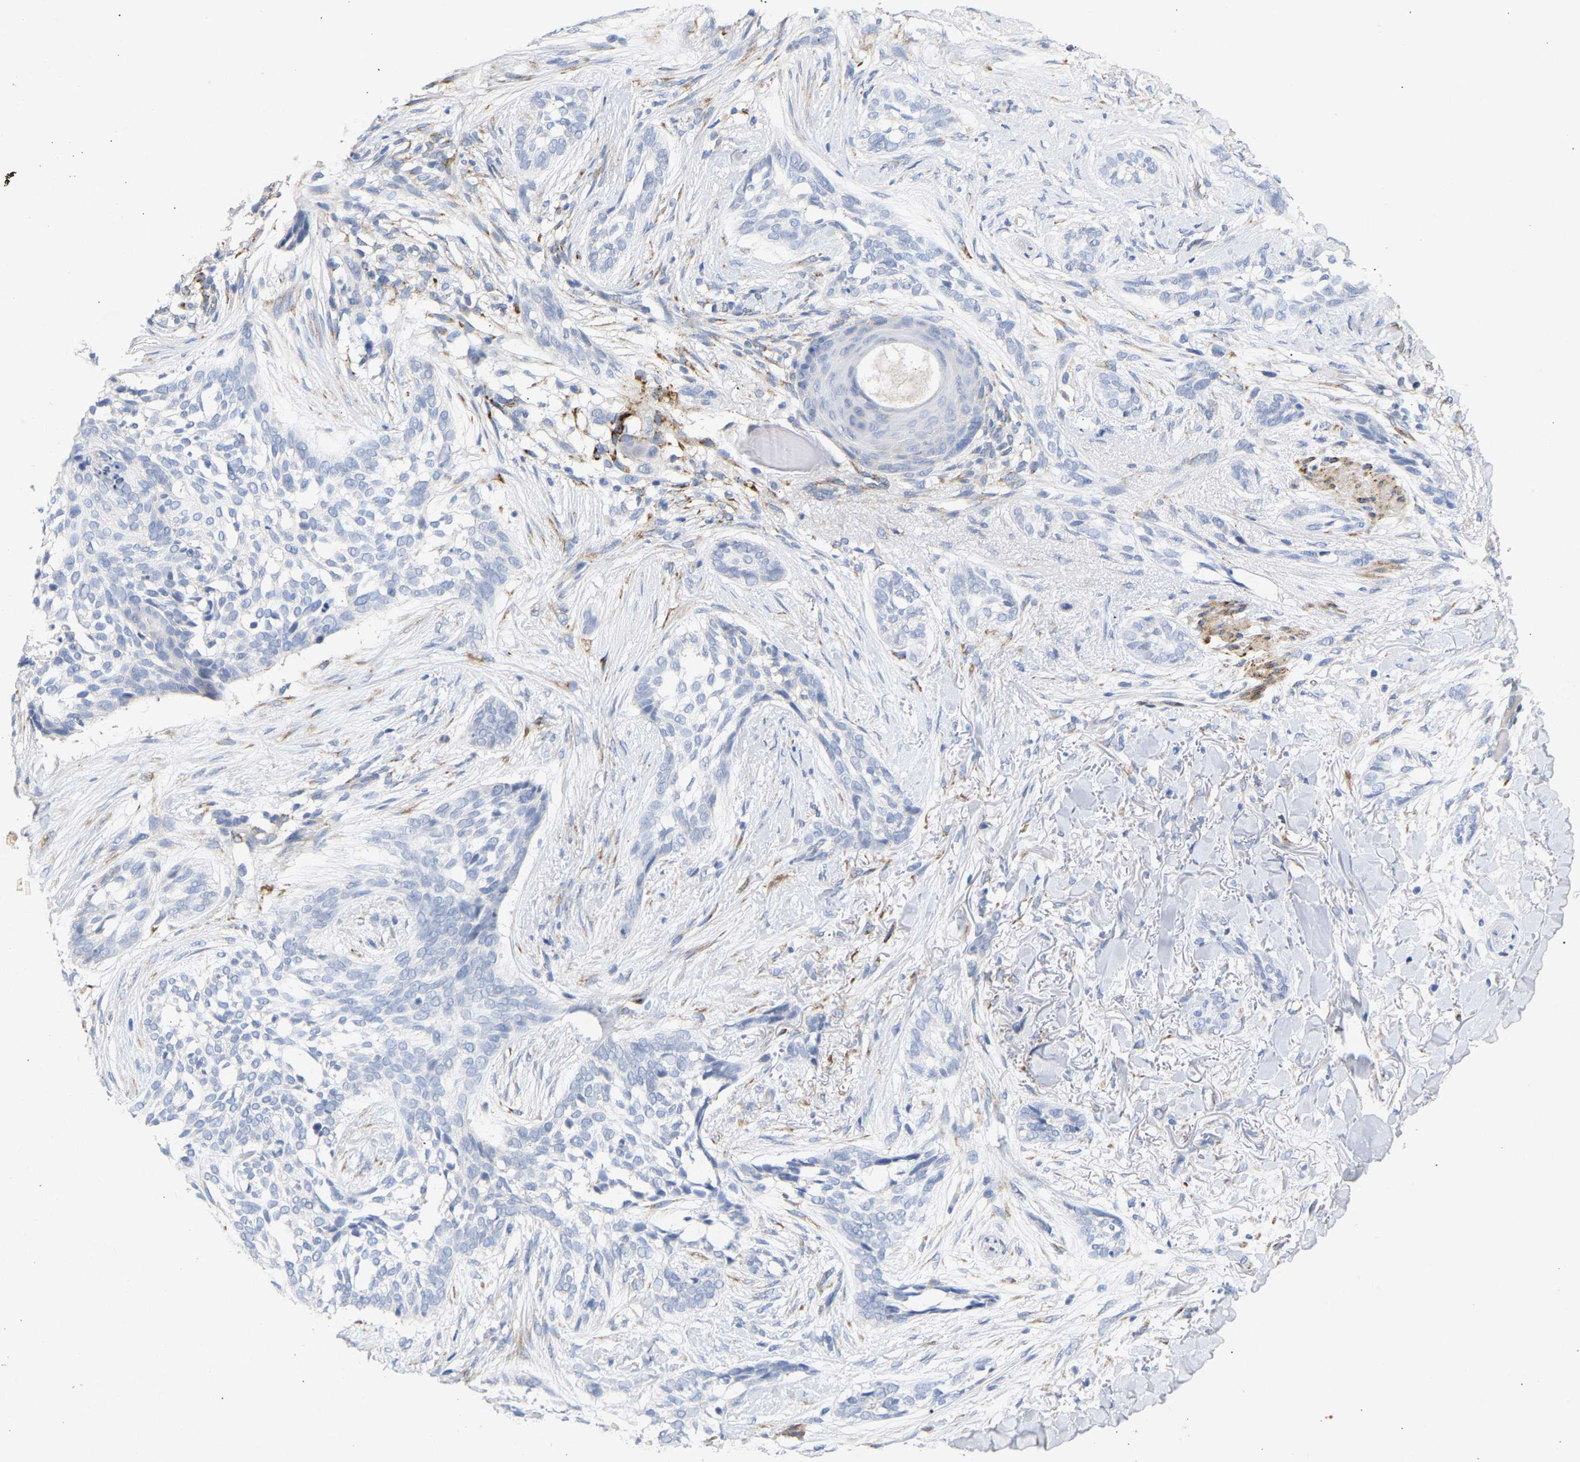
{"staining": {"intensity": "negative", "quantity": "none", "location": "none"}, "tissue": "skin cancer", "cell_type": "Tumor cells", "image_type": "cancer", "snomed": [{"axis": "morphology", "description": "Basal cell carcinoma"}, {"axis": "topography", "description": "Skin"}], "caption": "Human skin cancer (basal cell carcinoma) stained for a protein using immunohistochemistry demonstrates no positivity in tumor cells.", "gene": "SELENOM", "patient": {"sex": "female", "age": 88}}